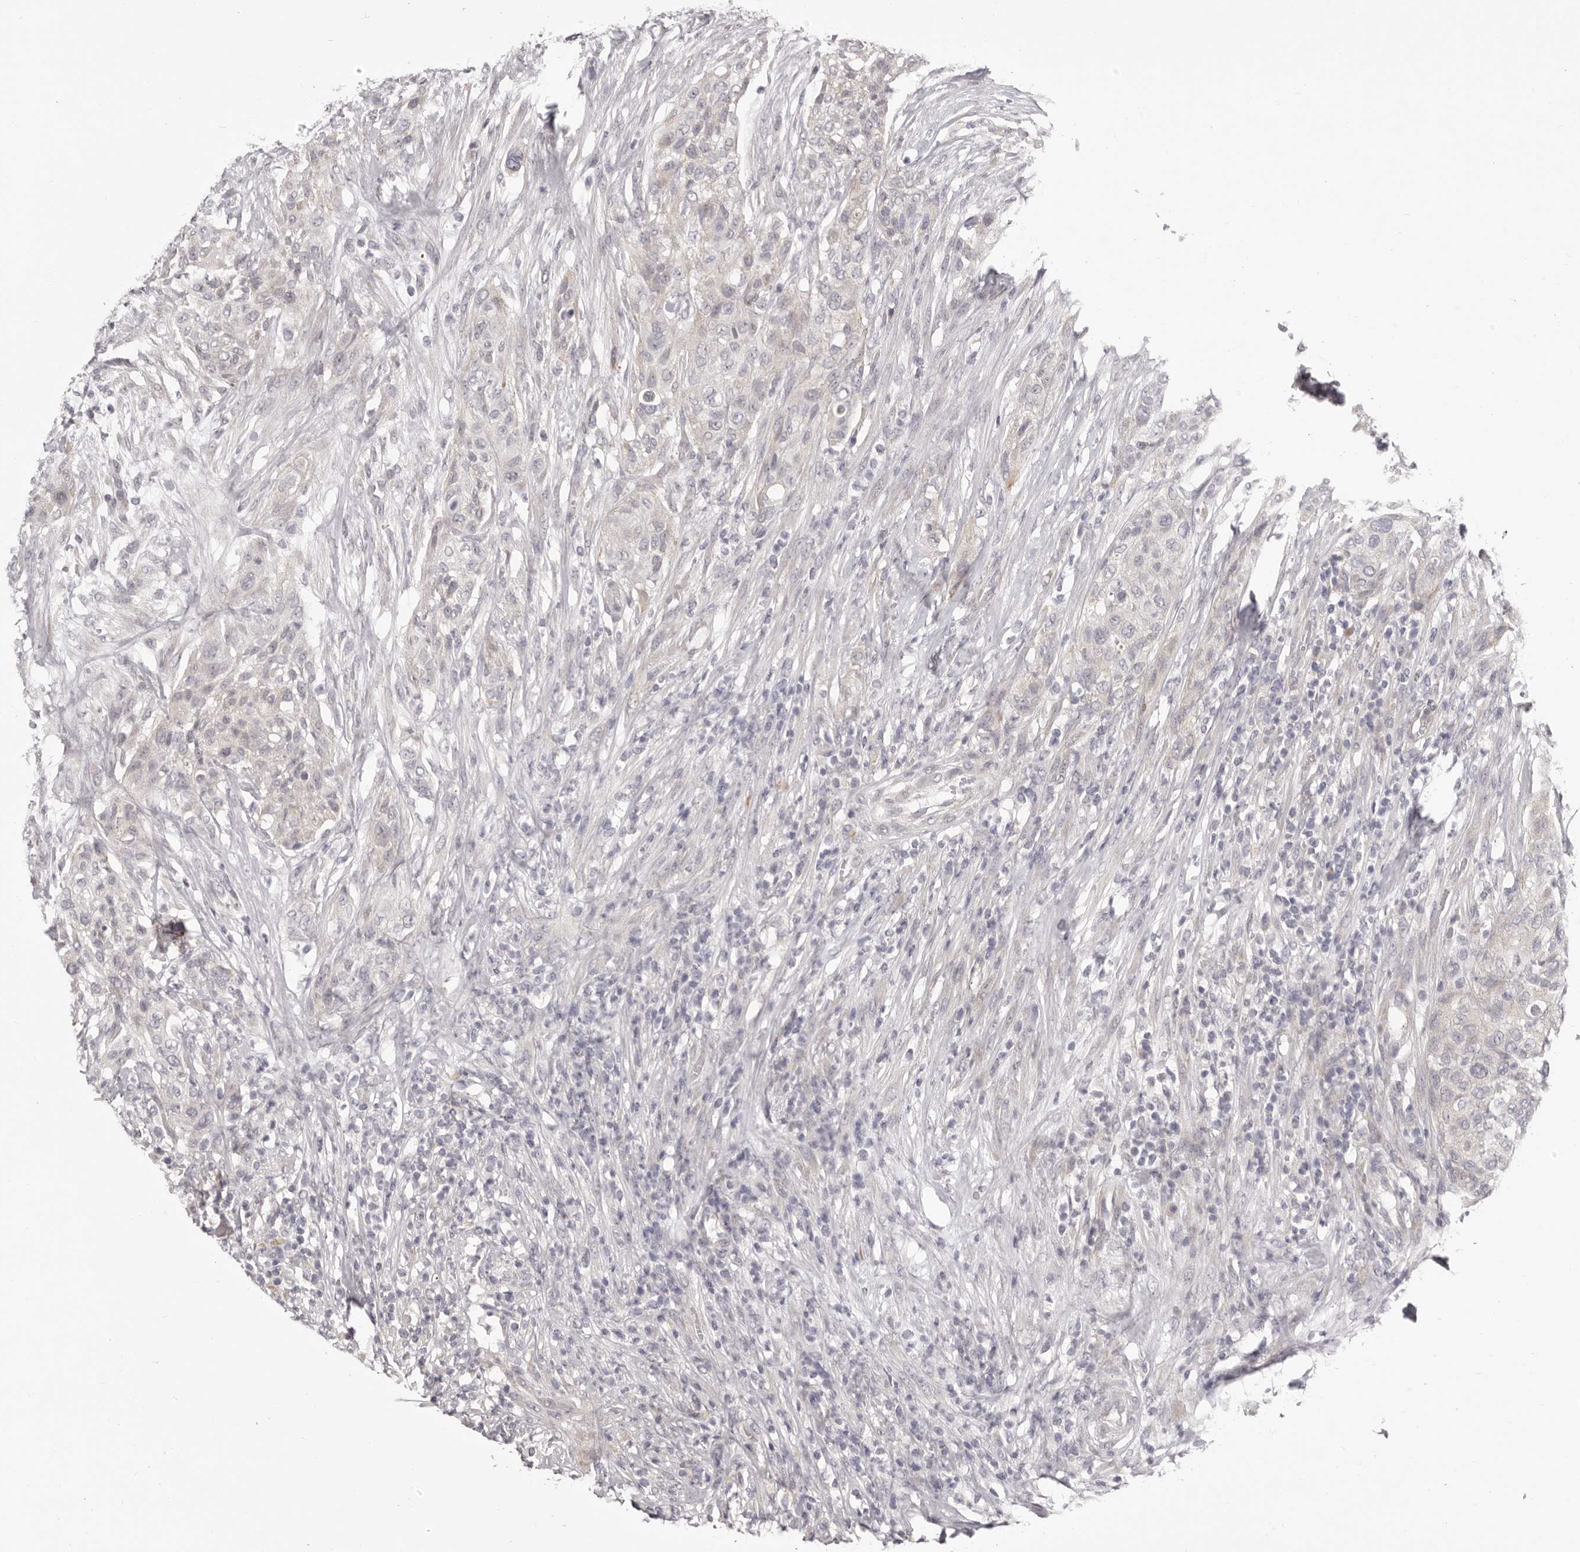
{"staining": {"intensity": "weak", "quantity": "<25%", "location": "cytoplasmic/membranous"}, "tissue": "urothelial cancer", "cell_type": "Tumor cells", "image_type": "cancer", "snomed": [{"axis": "morphology", "description": "Urothelial carcinoma, High grade"}, {"axis": "topography", "description": "Urinary bladder"}], "caption": "A micrograph of human high-grade urothelial carcinoma is negative for staining in tumor cells. (Immunohistochemistry, brightfield microscopy, high magnification).", "gene": "OTUD3", "patient": {"sex": "male", "age": 35}}